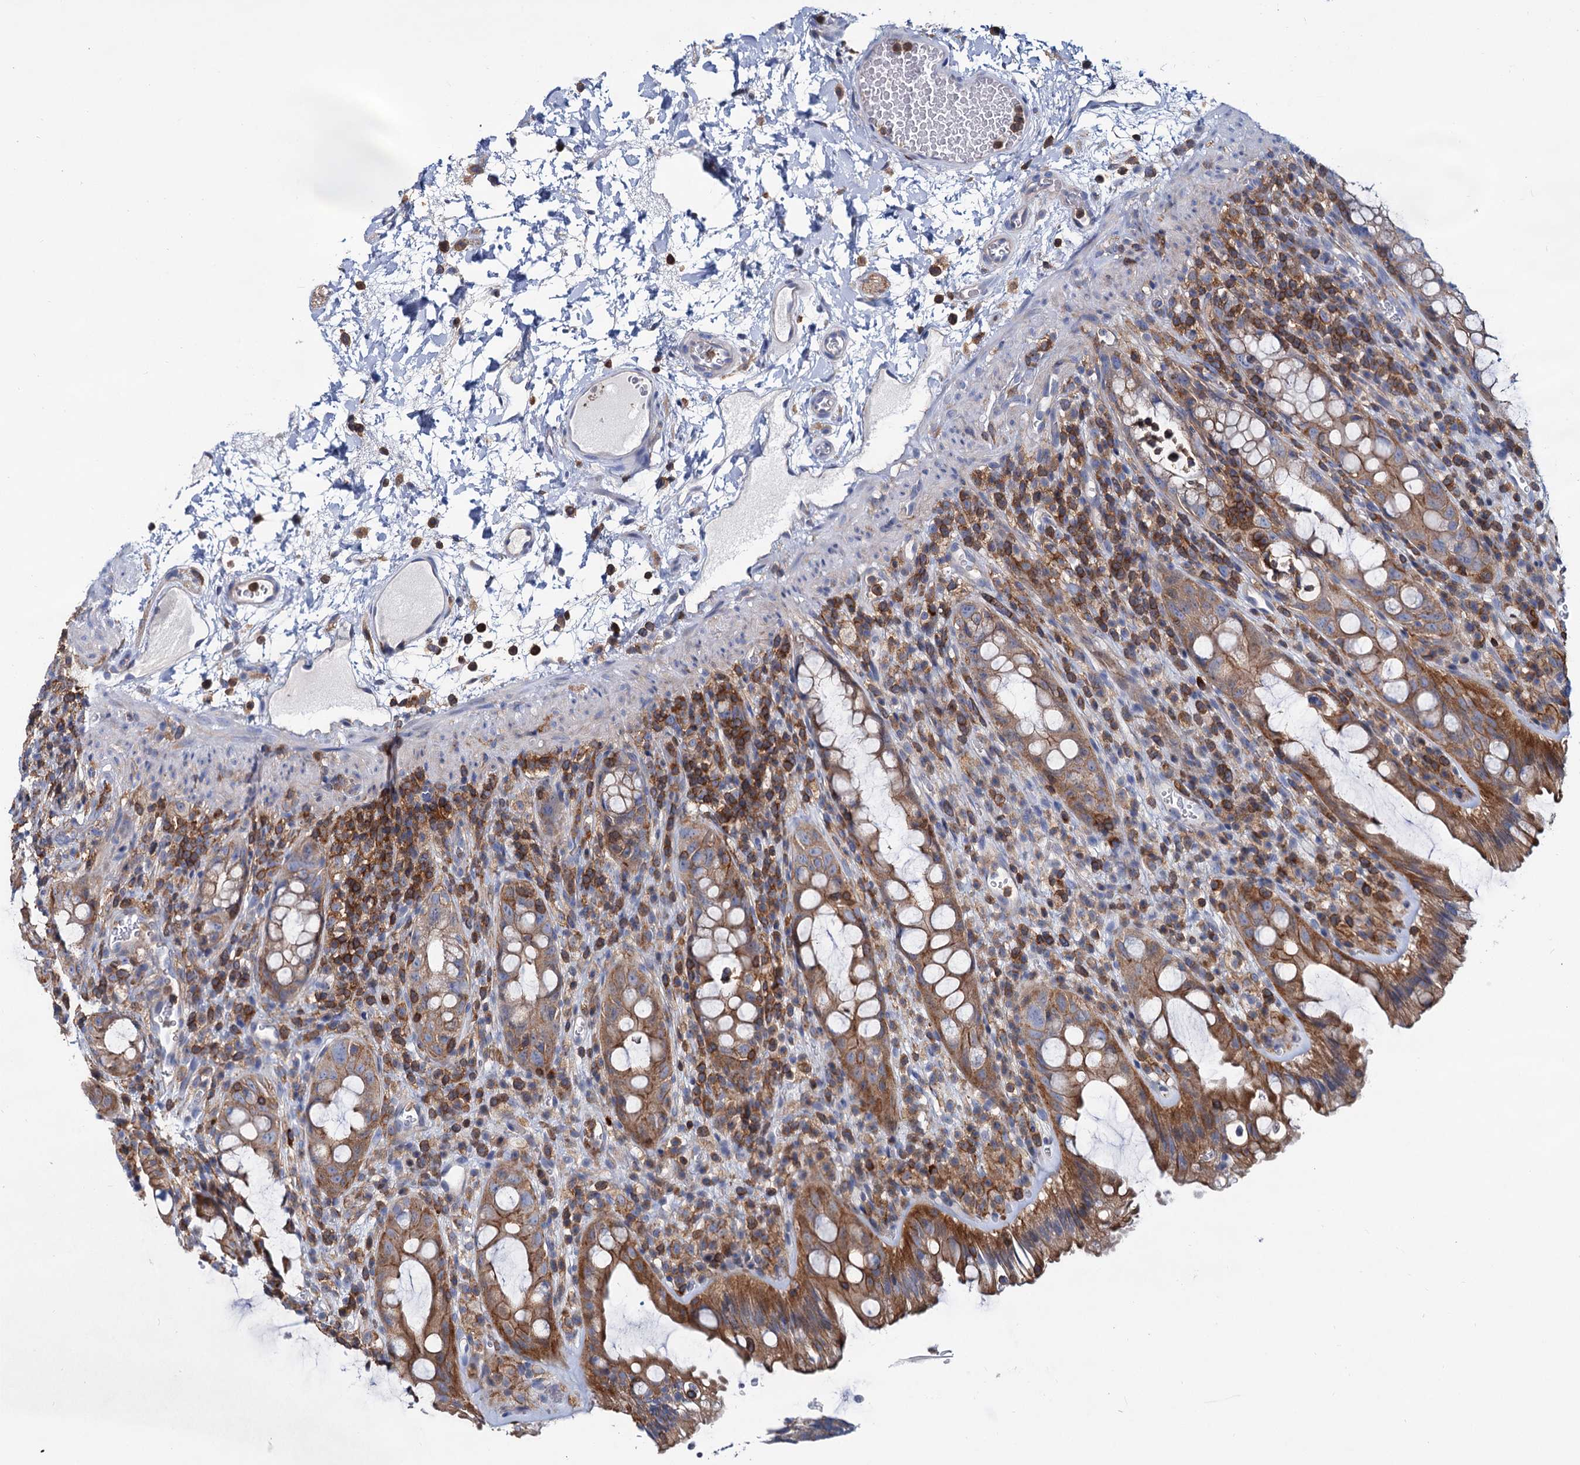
{"staining": {"intensity": "moderate", "quantity": ">75%", "location": "cytoplasmic/membranous"}, "tissue": "rectum", "cell_type": "Glandular cells", "image_type": "normal", "snomed": [{"axis": "morphology", "description": "Normal tissue, NOS"}, {"axis": "topography", "description": "Rectum"}], "caption": "Protein staining reveals moderate cytoplasmic/membranous positivity in approximately >75% of glandular cells in benign rectum.", "gene": "LRCH4", "patient": {"sex": "female", "age": 57}}